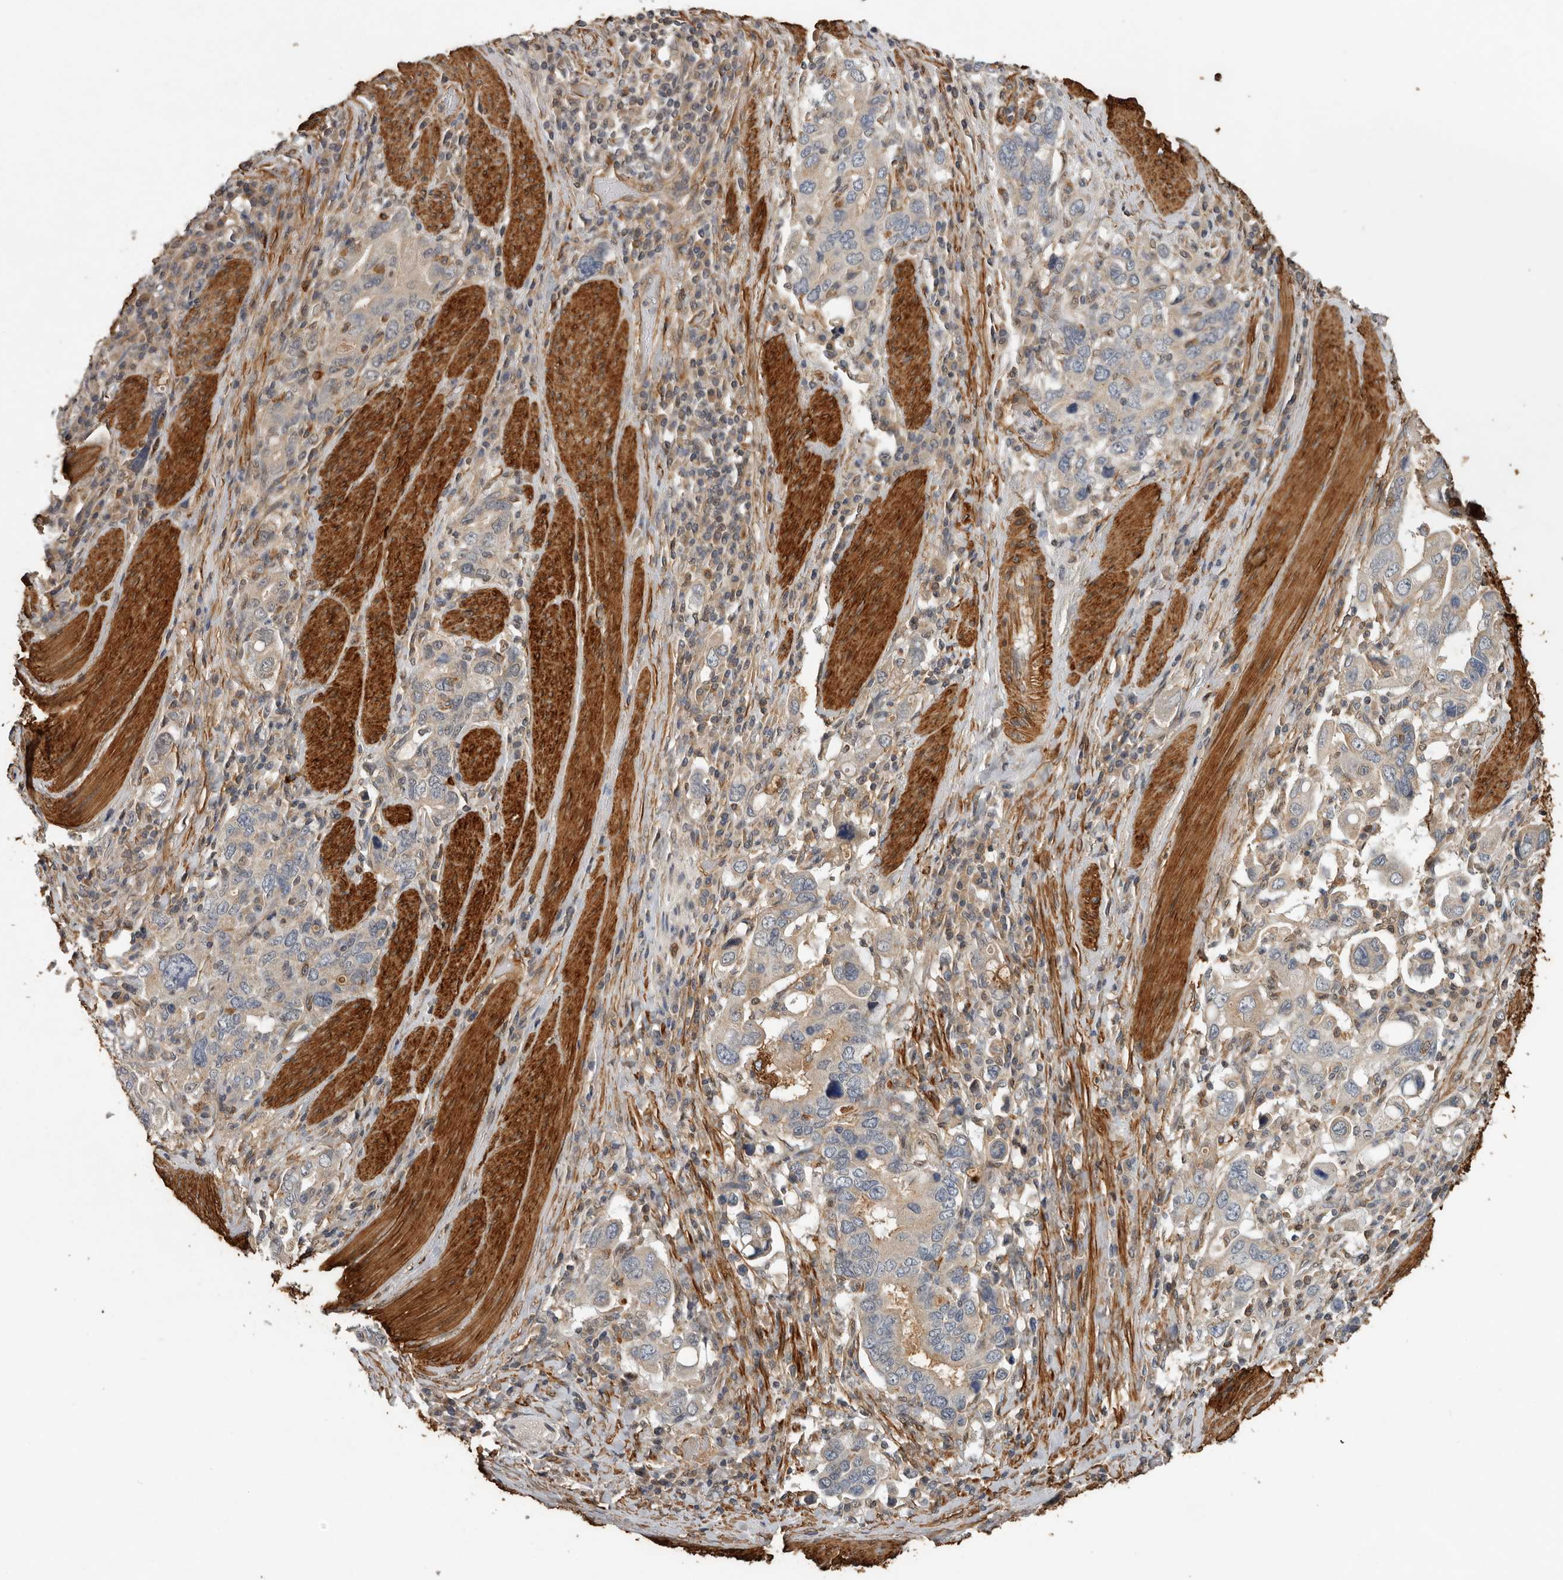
{"staining": {"intensity": "weak", "quantity": "25%-75%", "location": "cytoplasmic/membranous"}, "tissue": "stomach cancer", "cell_type": "Tumor cells", "image_type": "cancer", "snomed": [{"axis": "morphology", "description": "Adenocarcinoma, NOS"}, {"axis": "topography", "description": "Stomach, upper"}], "caption": "The immunohistochemical stain shows weak cytoplasmic/membranous expression in tumor cells of stomach cancer (adenocarcinoma) tissue.", "gene": "RNF157", "patient": {"sex": "male", "age": 62}}